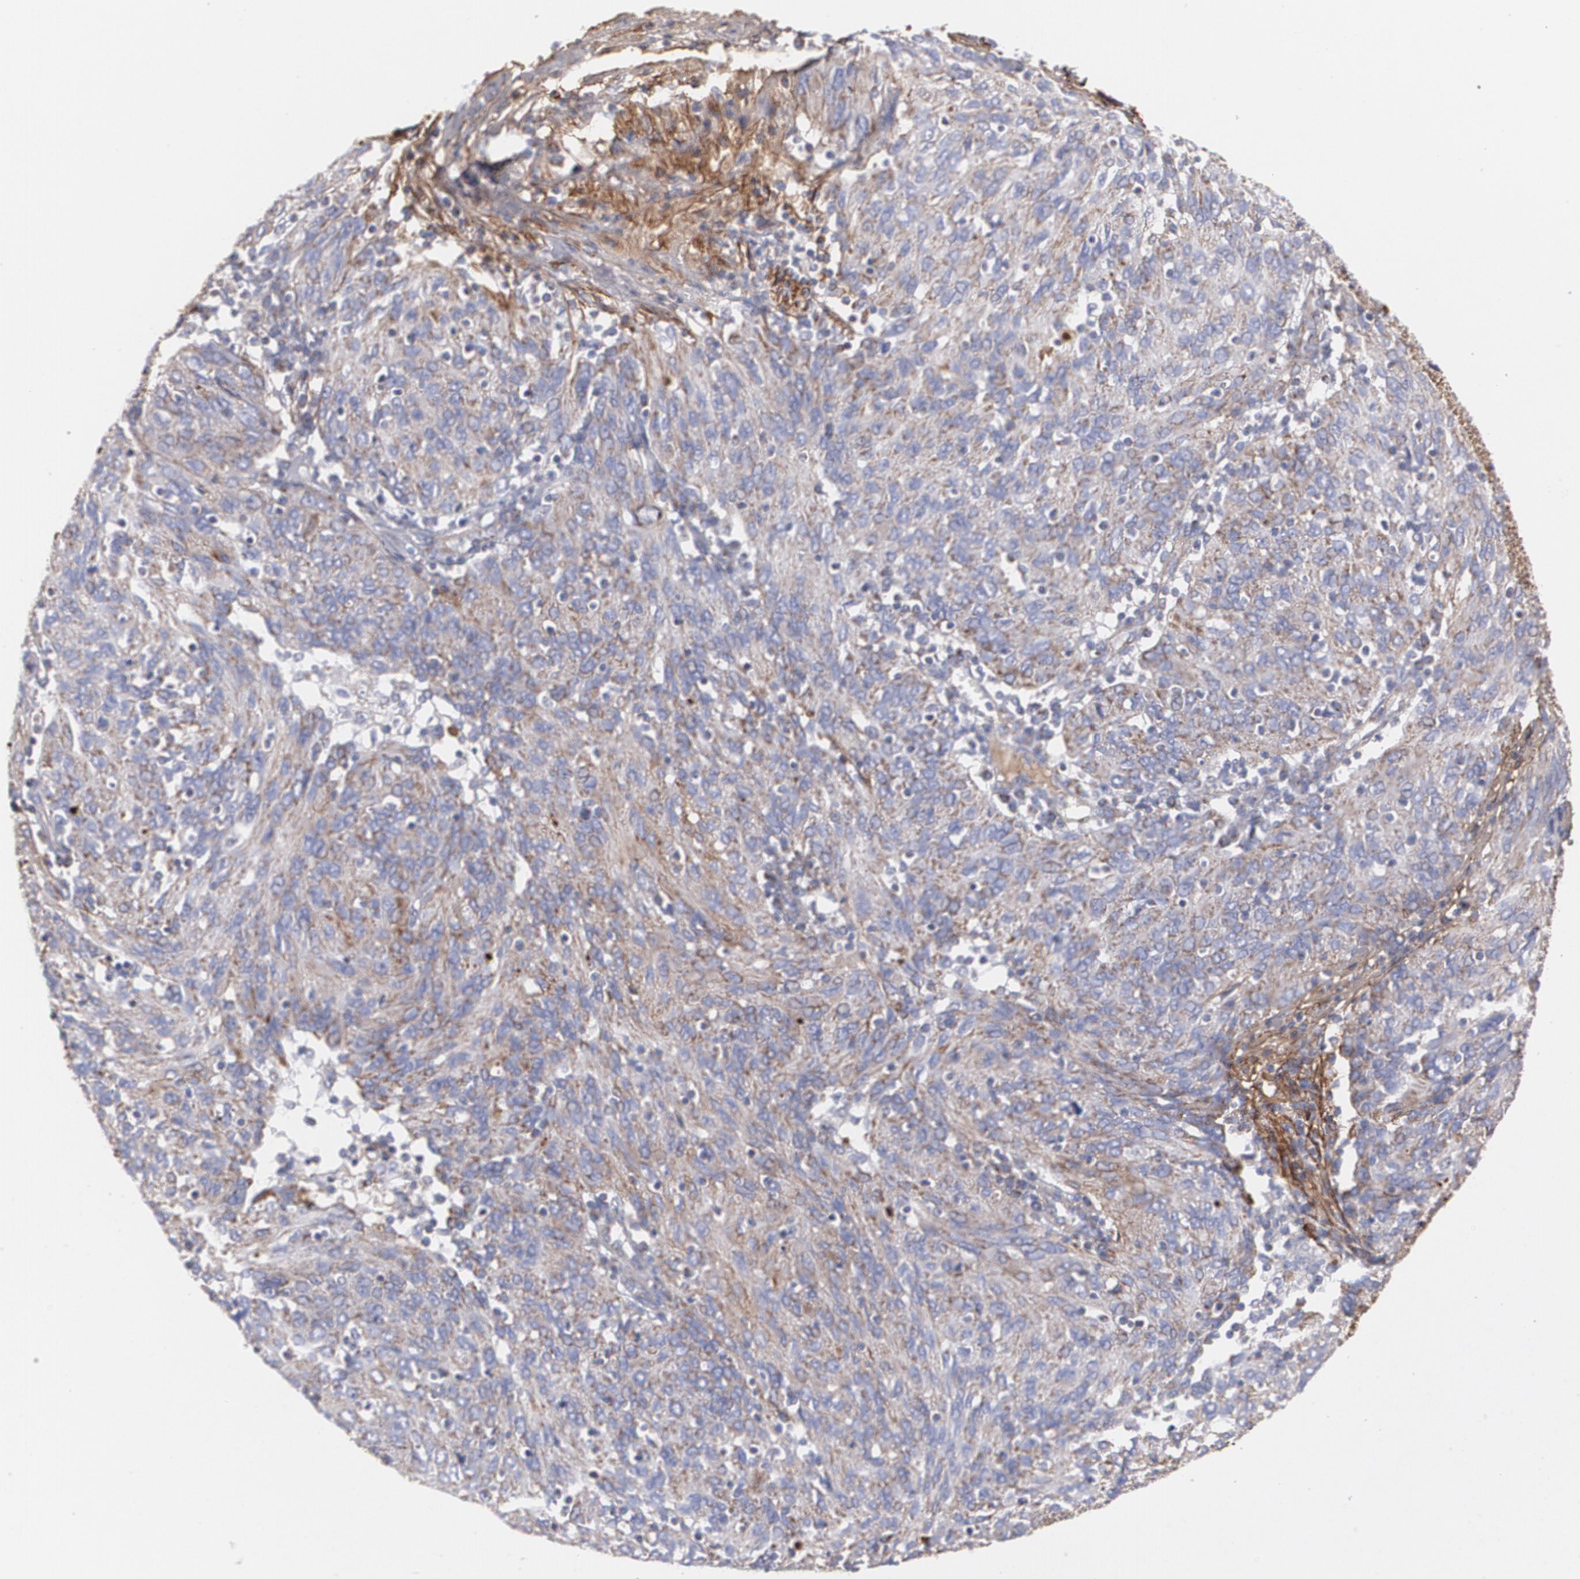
{"staining": {"intensity": "weak", "quantity": ">75%", "location": "cytoplasmic/membranous"}, "tissue": "ovarian cancer", "cell_type": "Tumor cells", "image_type": "cancer", "snomed": [{"axis": "morphology", "description": "Carcinoma, endometroid"}, {"axis": "topography", "description": "Ovary"}], "caption": "Immunohistochemistry (DAB) staining of human ovarian cancer exhibits weak cytoplasmic/membranous protein expression in about >75% of tumor cells.", "gene": "FBLN1", "patient": {"sex": "female", "age": 50}}